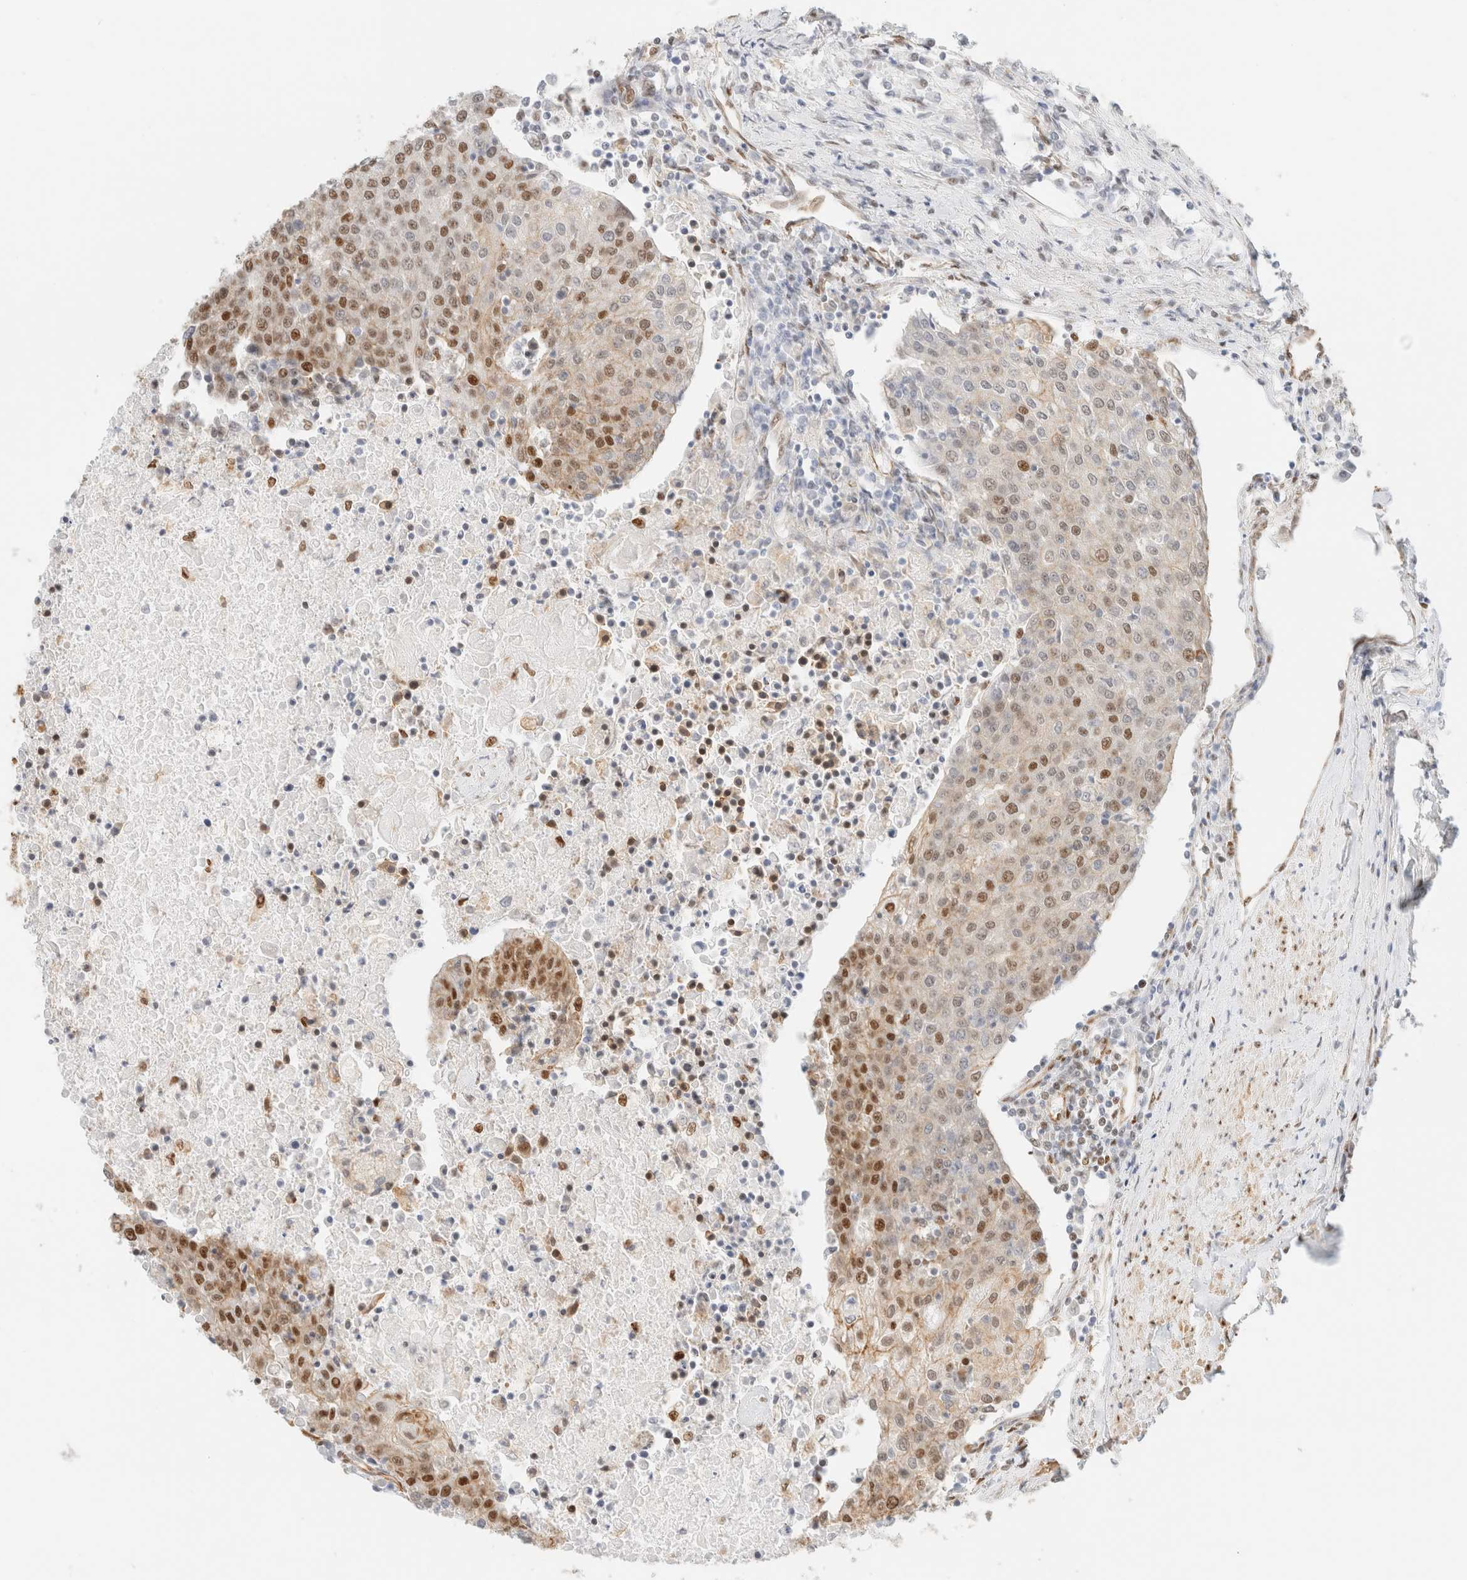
{"staining": {"intensity": "moderate", "quantity": "25%-75%", "location": "nuclear"}, "tissue": "urothelial cancer", "cell_type": "Tumor cells", "image_type": "cancer", "snomed": [{"axis": "morphology", "description": "Urothelial carcinoma, High grade"}, {"axis": "topography", "description": "Urinary bladder"}], "caption": "Immunohistochemistry (IHC) staining of high-grade urothelial carcinoma, which reveals medium levels of moderate nuclear expression in about 25%-75% of tumor cells indicating moderate nuclear protein positivity. The staining was performed using DAB (3,3'-diaminobenzidine) (brown) for protein detection and nuclei were counterstained in hematoxylin (blue).", "gene": "ARID5A", "patient": {"sex": "female", "age": 85}}